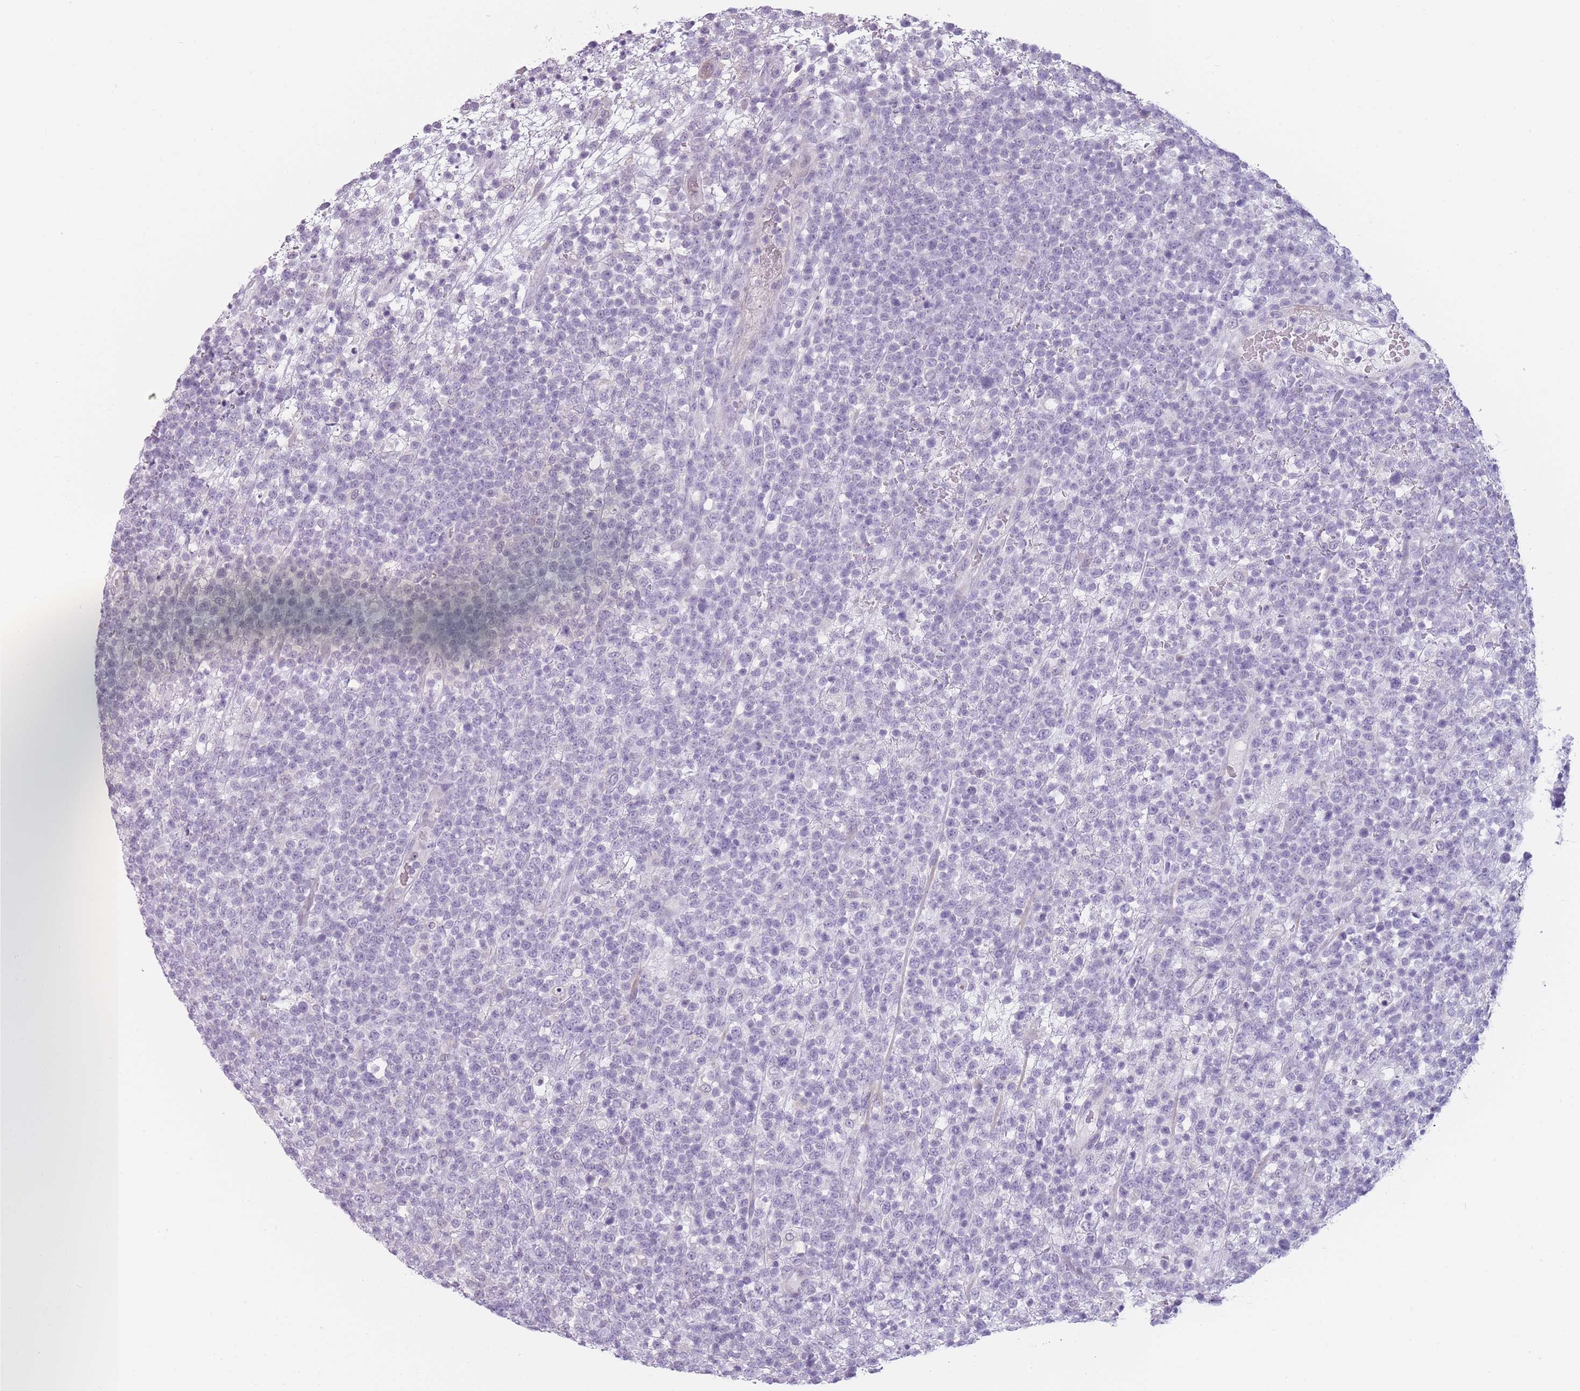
{"staining": {"intensity": "negative", "quantity": "none", "location": "none"}, "tissue": "lymphoma", "cell_type": "Tumor cells", "image_type": "cancer", "snomed": [{"axis": "morphology", "description": "Malignant lymphoma, non-Hodgkin's type, High grade"}, {"axis": "topography", "description": "Colon"}], "caption": "High power microscopy image of an immunohistochemistry (IHC) histopathology image of high-grade malignant lymphoma, non-Hodgkin's type, revealing no significant expression in tumor cells. (Brightfield microscopy of DAB immunohistochemistry at high magnification).", "gene": "TMEM236", "patient": {"sex": "female", "age": 53}}